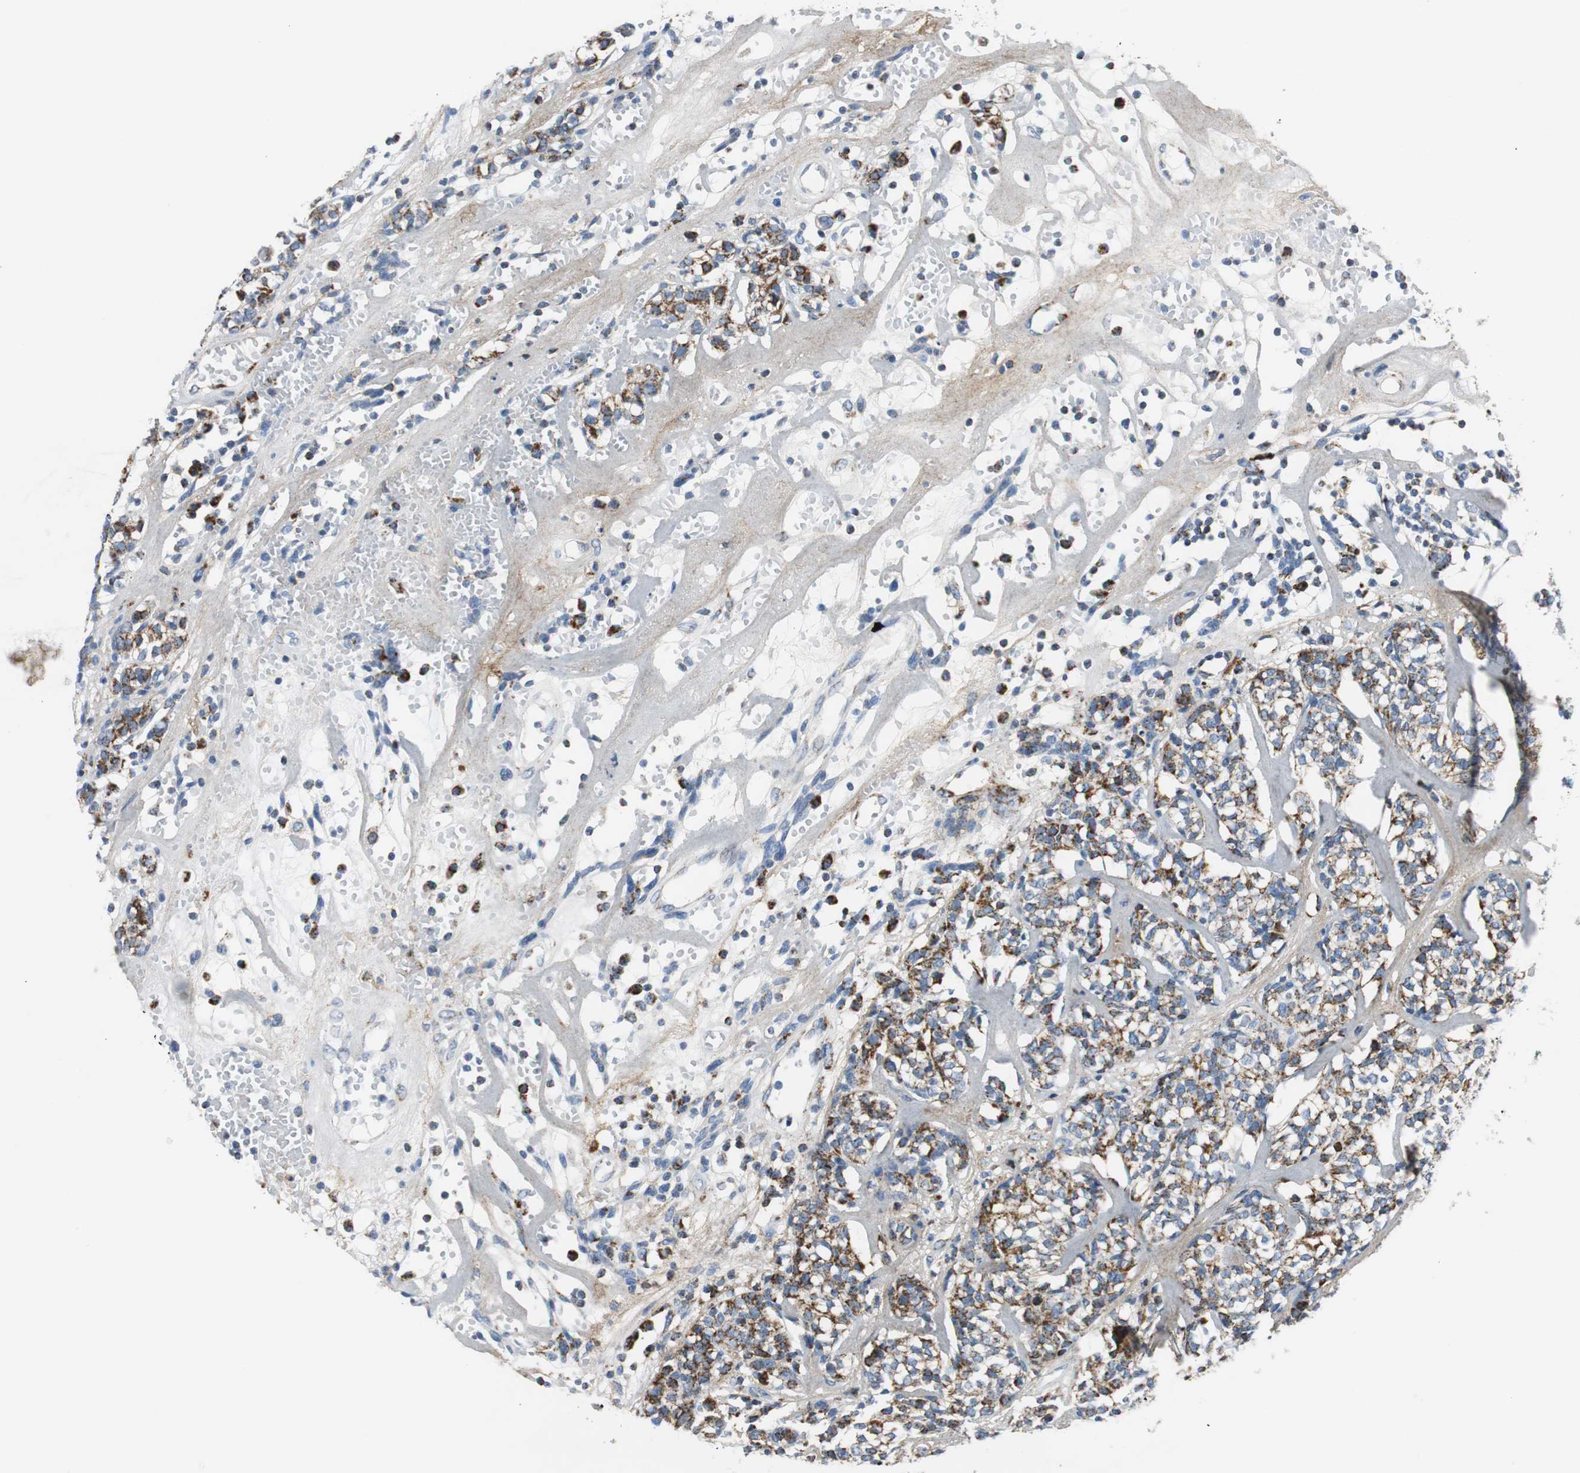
{"staining": {"intensity": "strong", "quantity": ">75%", "location": "cytoplasmic/membranous"}, "tissue": "head and neck cancer", "cell_type": "Tumor cells", "image_type": "cancer", "snomed": [{"axis": "morphology", "description": "Adenocarcinoma, NOS"}, {"axis": "topography", "description": "Salivary gland"}, {"axis": "topography", "description": "Head-Neck"}], "caption": "A histopathology image showing strong cytoplasmic/membranous staining in approximately >75% of tumor cells in head and neck adenocarcinoma, as visualized by brown immunohistochemical staining.", "gene": "C1QTNF7", "patient": {"sex": "female", "age": 65}}